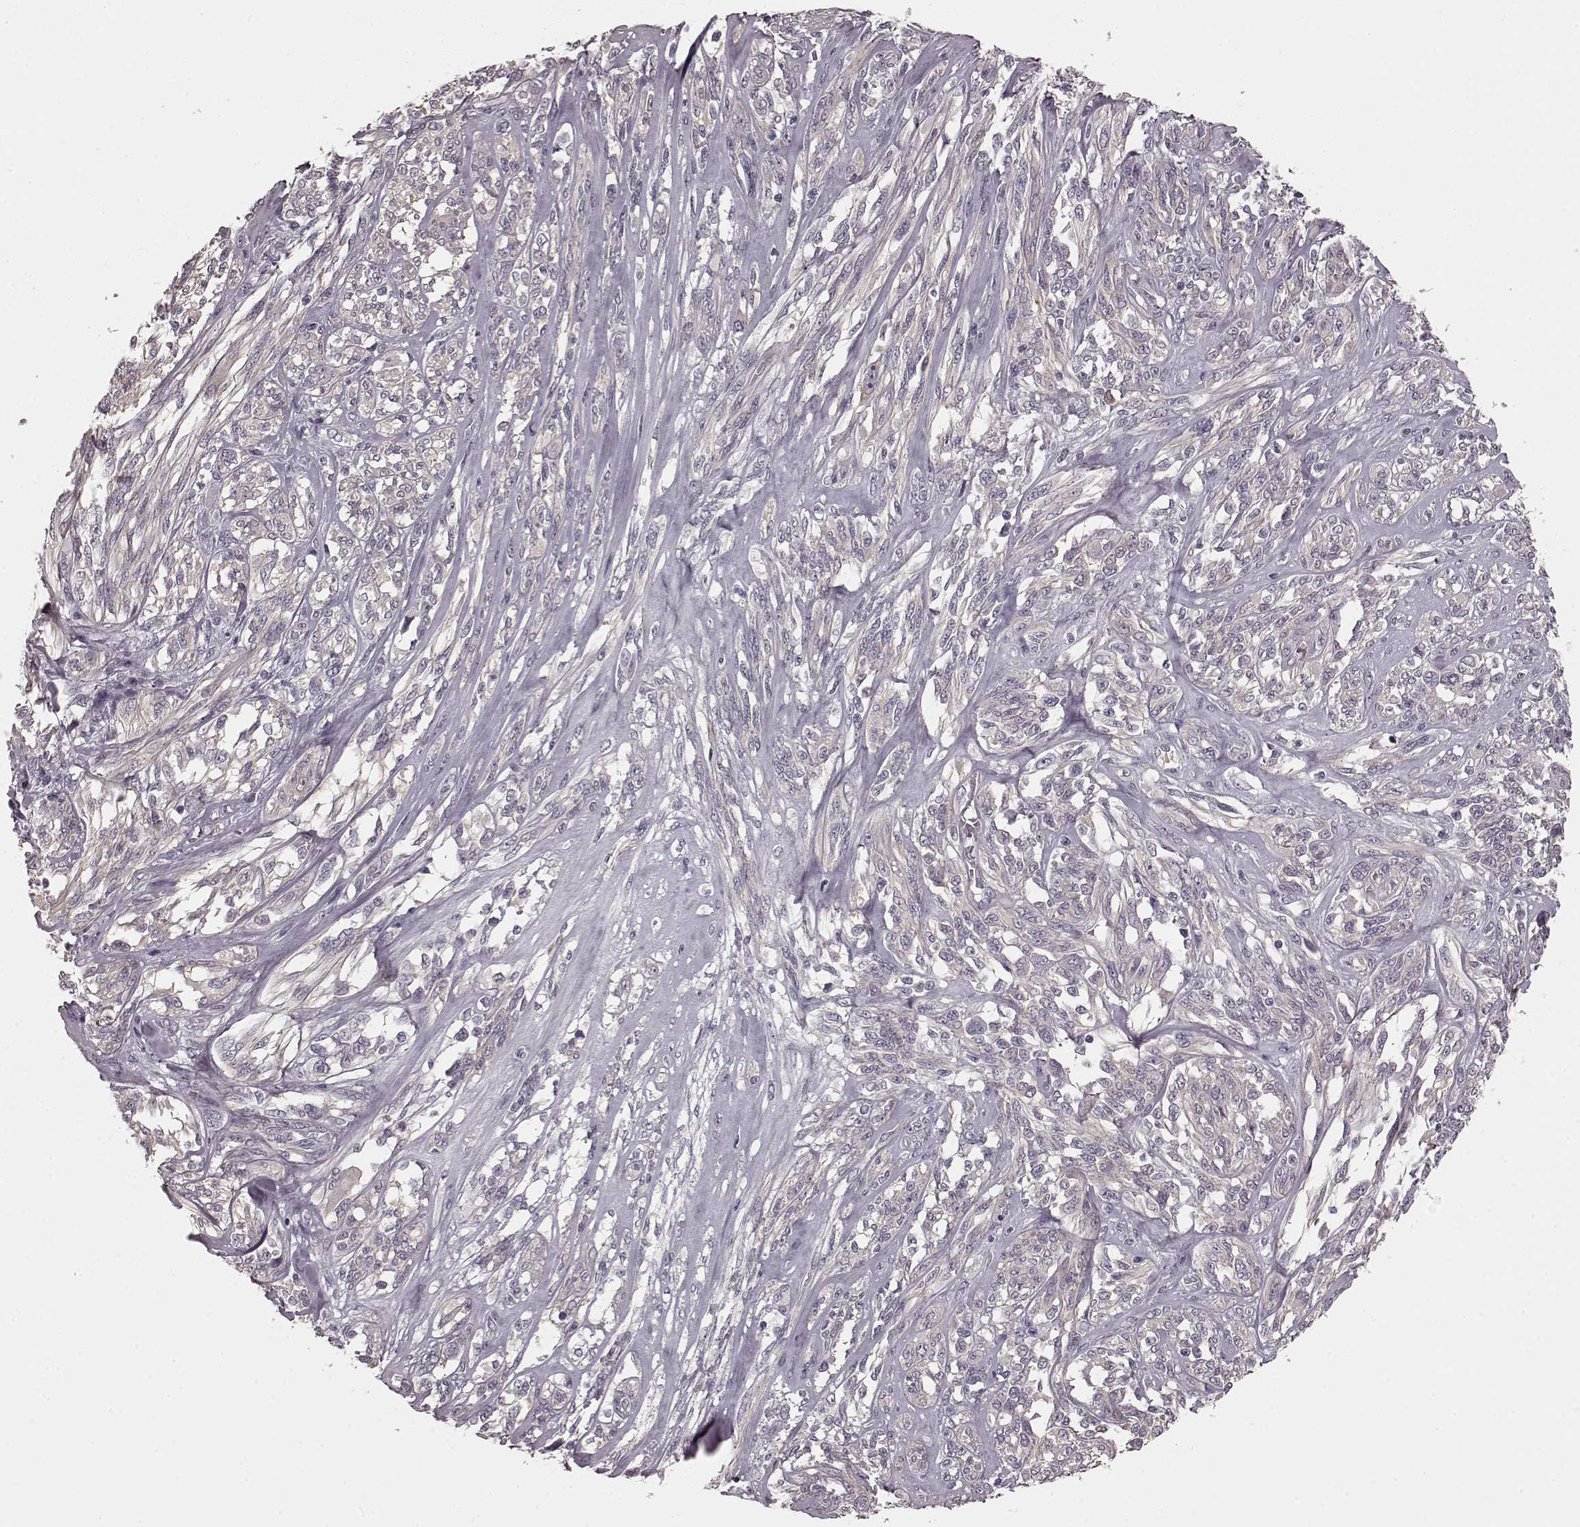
{"staining": {"intensity": "negative", "quantity": "none", "location": "none"}, "tissue": "melanoma", "cell_type": "Tumor cells", "image_type": "cancer", "snomed": [{"axis": "morphology", "description": "Malignant melanoma, NOS"}, {"axis": "topography", "description": "Skin"}], "caption": "This image is of melanoma stained with IHC to label a protein in brown with the nuclei are counter-stained blue. There is no positivity in tumor cells.", "gene": "PRKCE", "patient": {"sex": "female", "age": 91}}